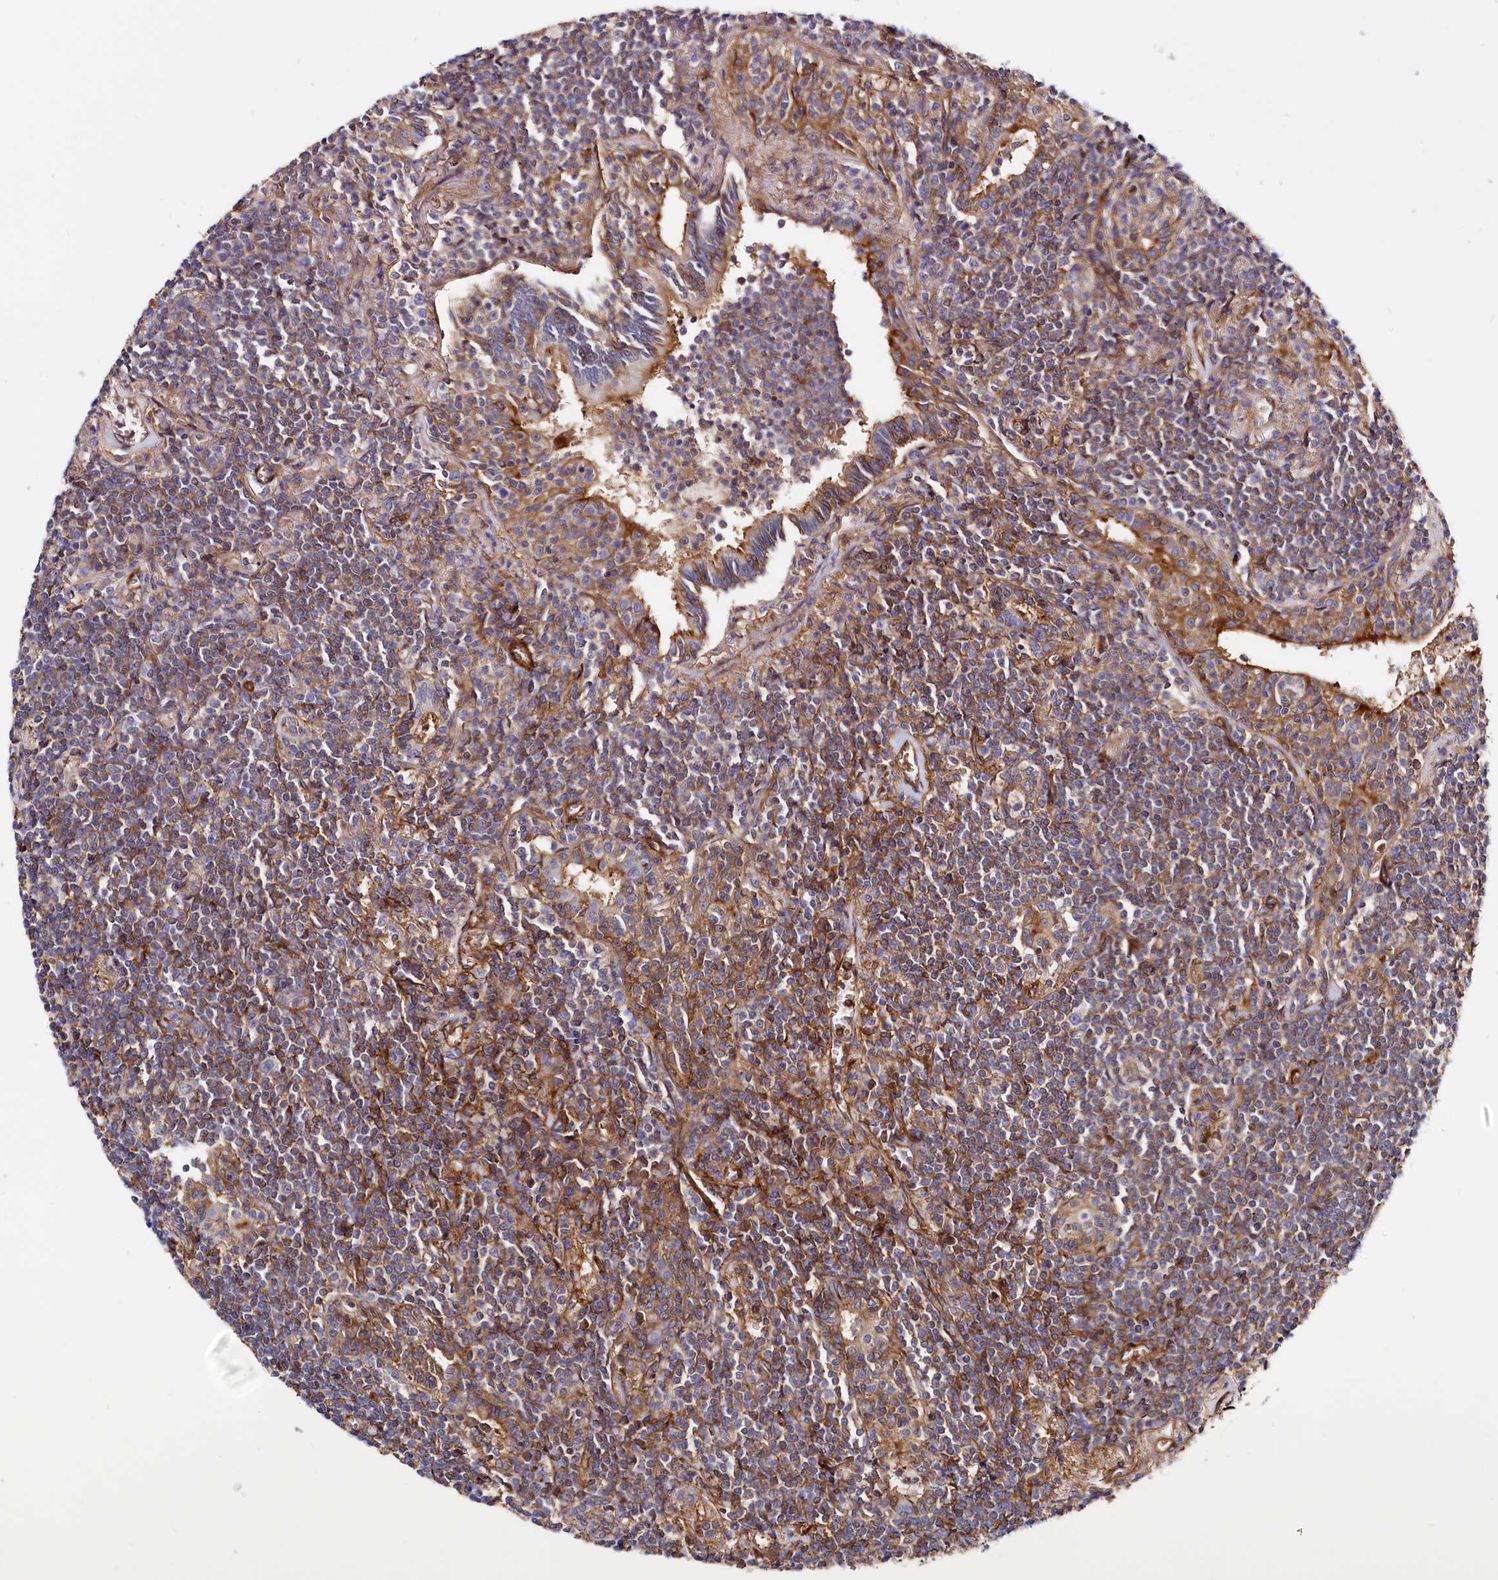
{"staining": {"intensity": "moderate", "quantity": ">75%", "location": "cytoplasmic/membranous"}, "tissue": "lymphoma", "cell_type": "Tumor cells", "image_type": "cancer", "snomed": [{"axis": "morphology", "description": "Malignant lymphoma, non-Hodgkin's type, Low grade"}, {"axis": "topography", "description": "Lung"}], "caption": "Protein staining of low-grade malignant lymphoma, non-Hodgkin's type tissue displays moderate cytoplasmic/membranous staining in about >75% of tumor cells.", "gene": "ANO6", "patient": {"sex": "female", "age": 71}}